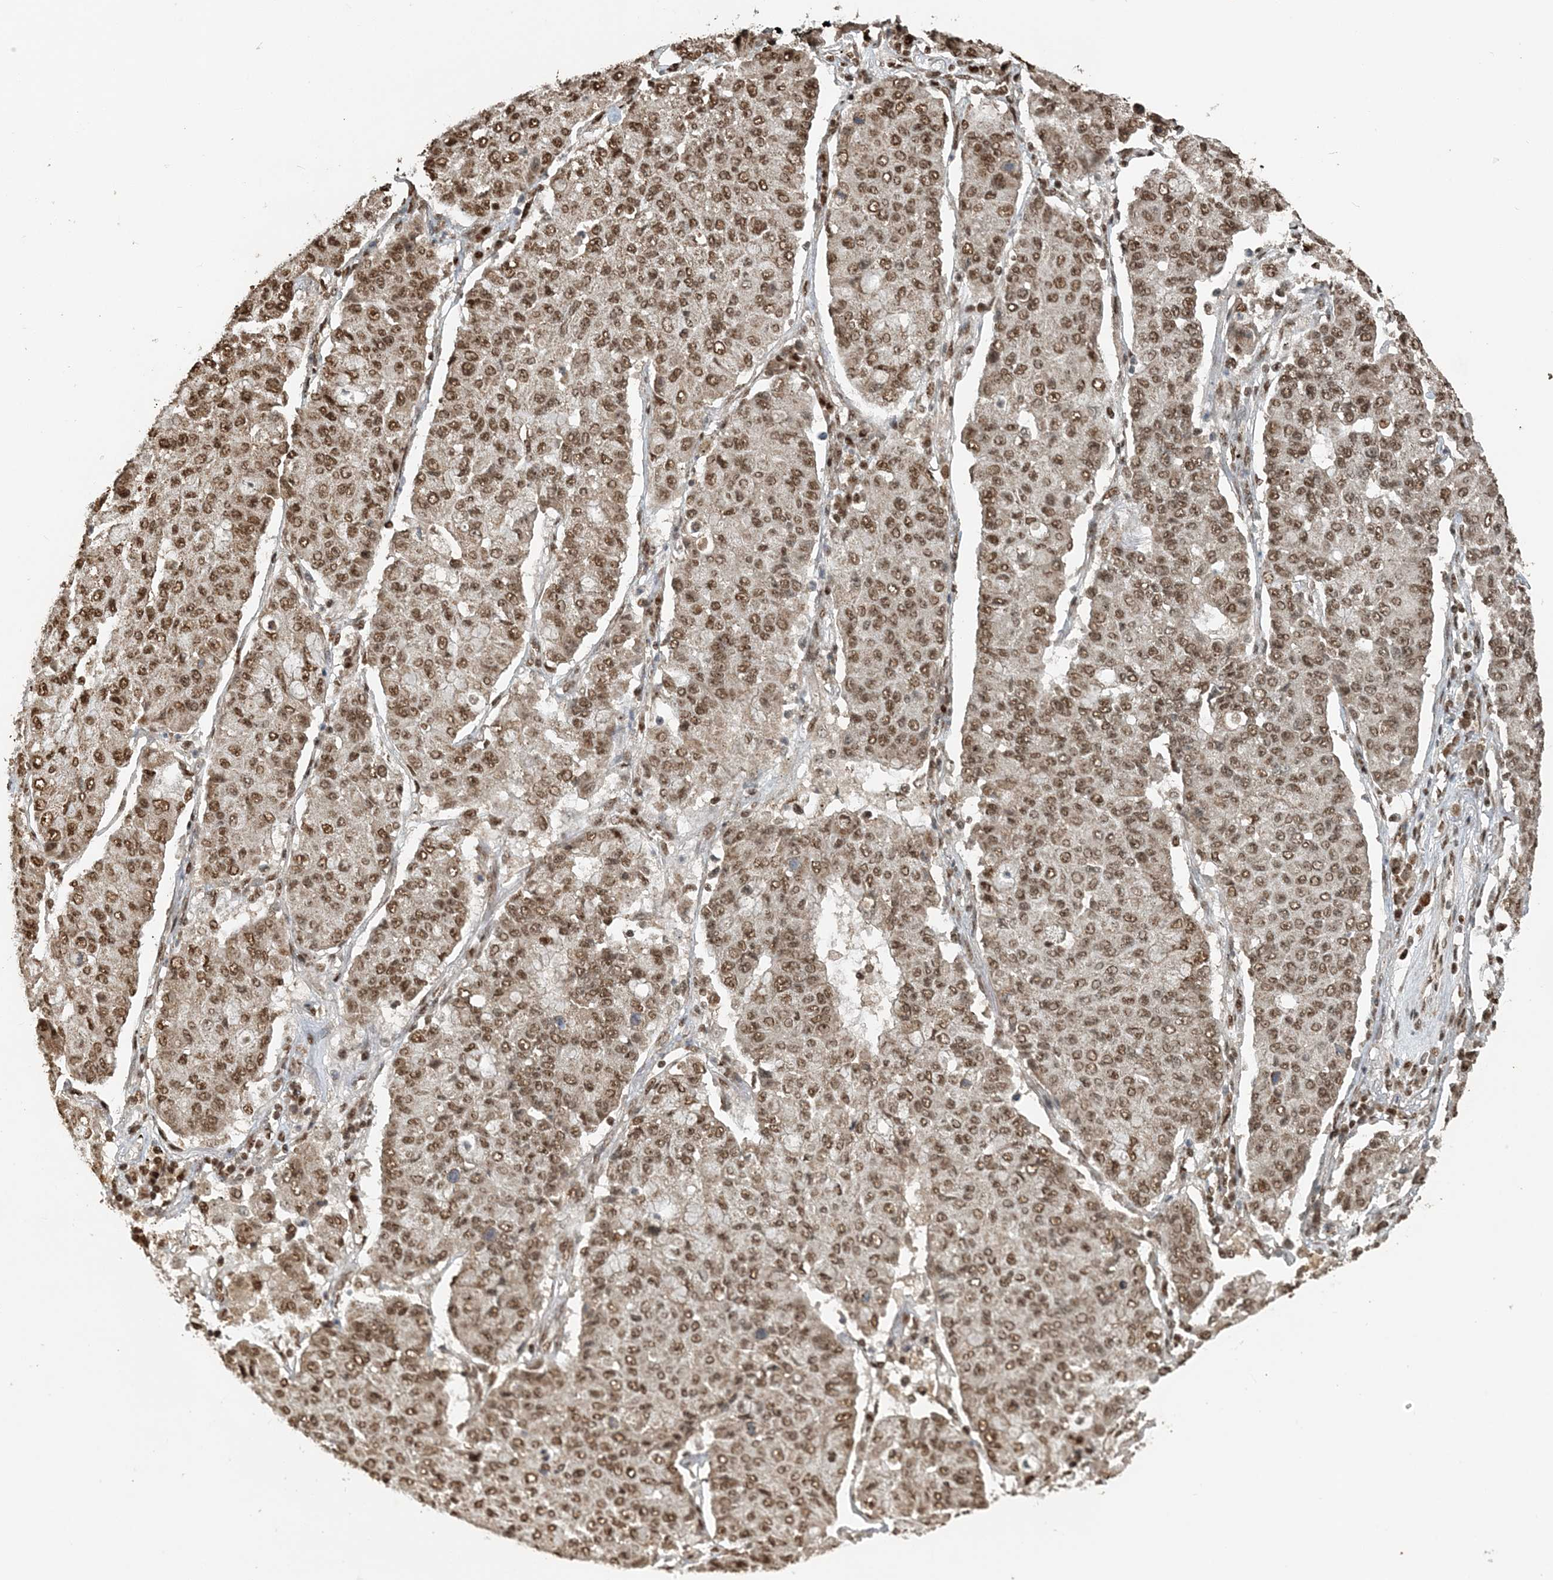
{"staining": {"intensity": "moderate", "quantity": ">75%", "location": "nuclear"}, "tissue": "lung cancer", "cell_type": "Tumor cells", "image_type": "cancer", "snomed": [{"axis": "morphology", "description": "Squamous cell carcinoma, NOS"}, {"axis": "topography", "description": "Lung"}], "caption": "Immunohistochemistry (IHC) (DAB (3,3'-diaminobenzidine)) staining of human lung cancer (squamous cell carcinoma) demonstrates moderate nuclear protein staining in approximately >75% of tumor cells. The staining is performed using DAB (3,3'-diaminobenzidine) brown chromogen to label protein expression. The nuclei are counter-stained blue using hematoxylin.", "gene": "ARHGAP35", "patient": {"sex": "male", "age": 74}}